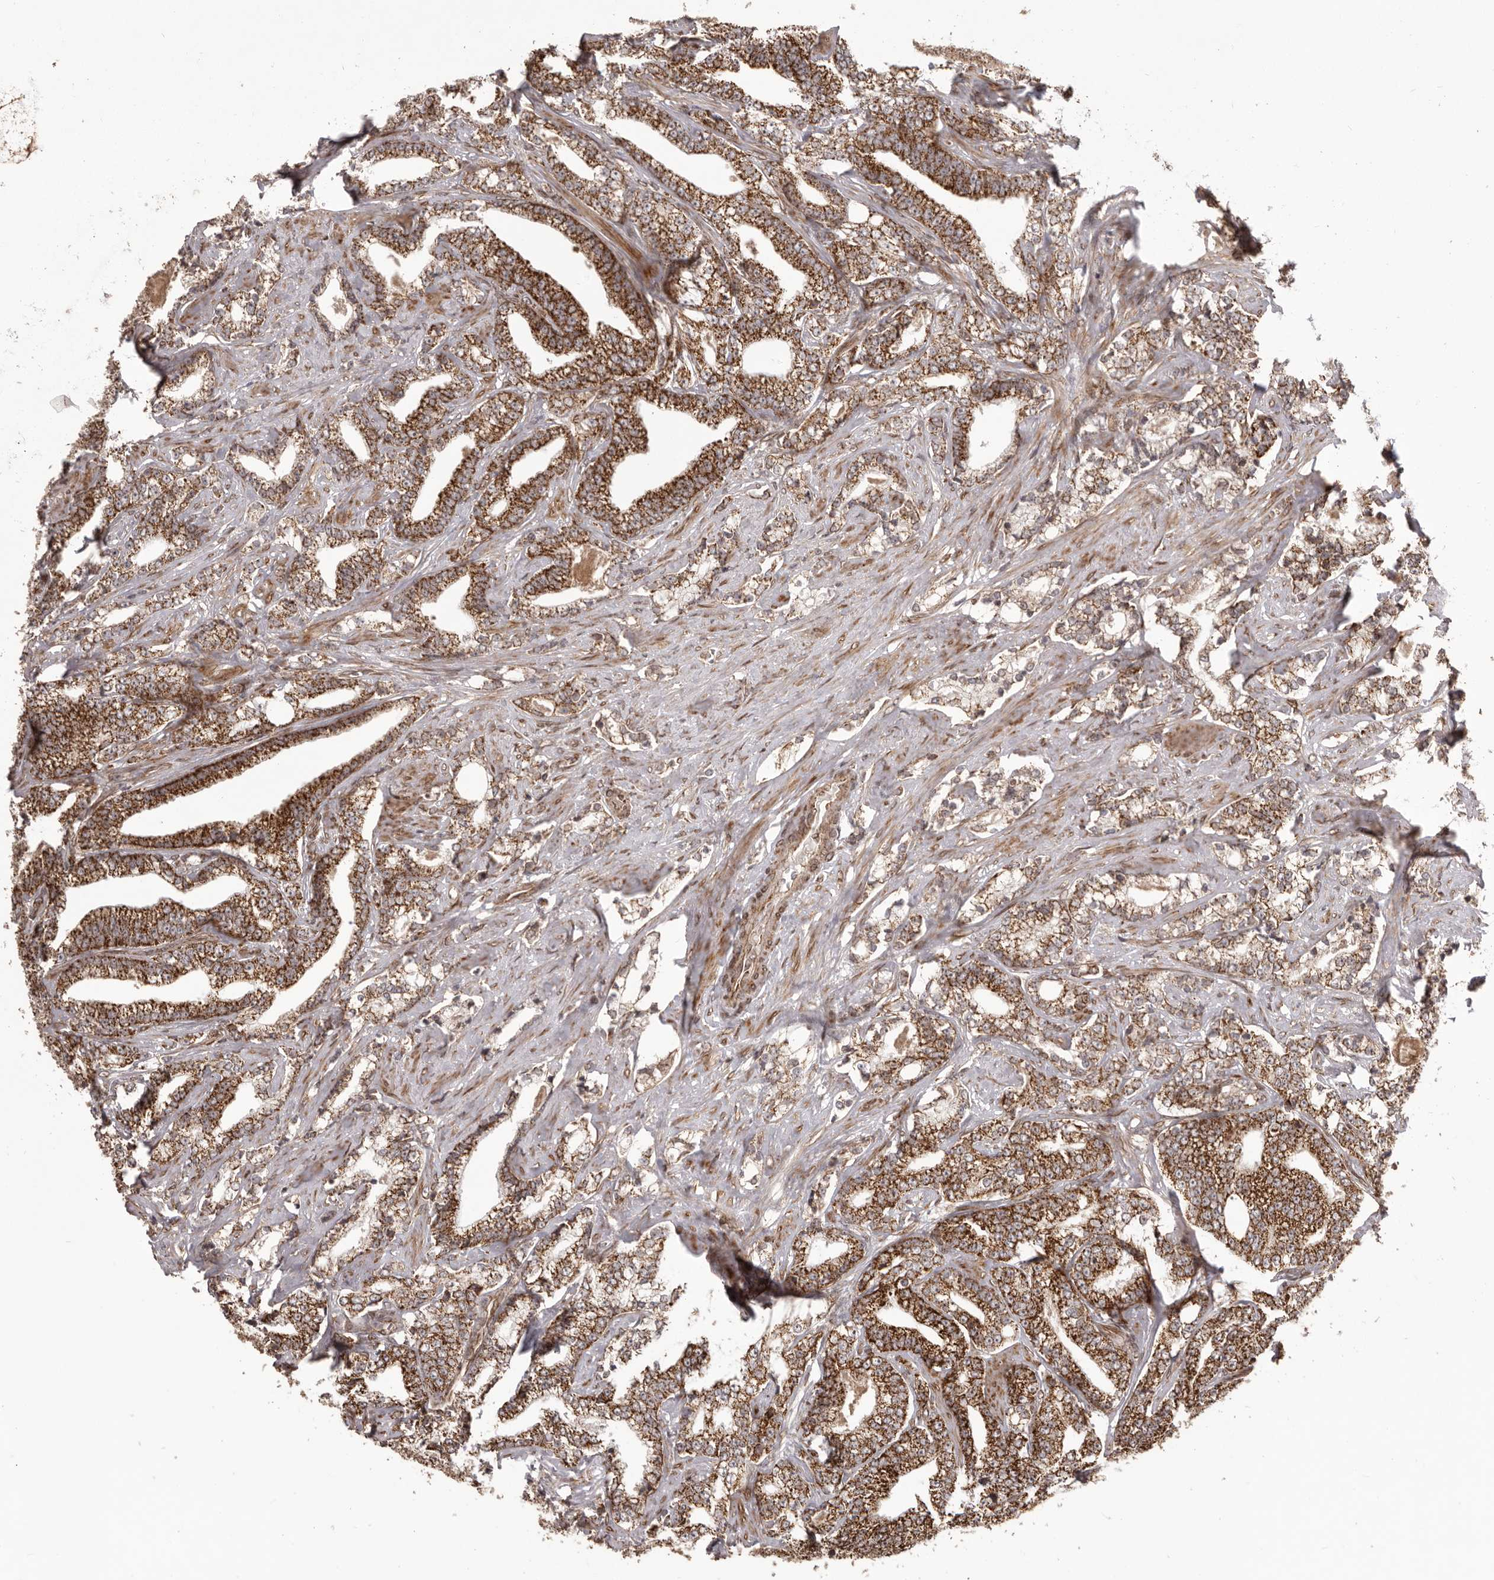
{"staining": {"intensity": "strong", "quantity": ">75%", "location": "cytoplasmic/membranous"}, "tissue": "prostate cancer", "cell_type": "Tumor cells", "image_type": "cancer", "snomed": [{"axis": "morphology", "description": "Adenocarcinoma, High grade"}, {"axis": "topography", "description": "Prostate and seminal vesicle, NOS"}], "caption": "High-power microscopy captured an immunohistochemistry (IHC) image of prostate cancer, revealing strong cytoplasmic/membranous staining in approximately >75% of tumor cells. (Brightfield microscopy of DAB IHC at high magnification).", "gene": "CHRM2", "patient": {"sex": "male", "age": 67}}